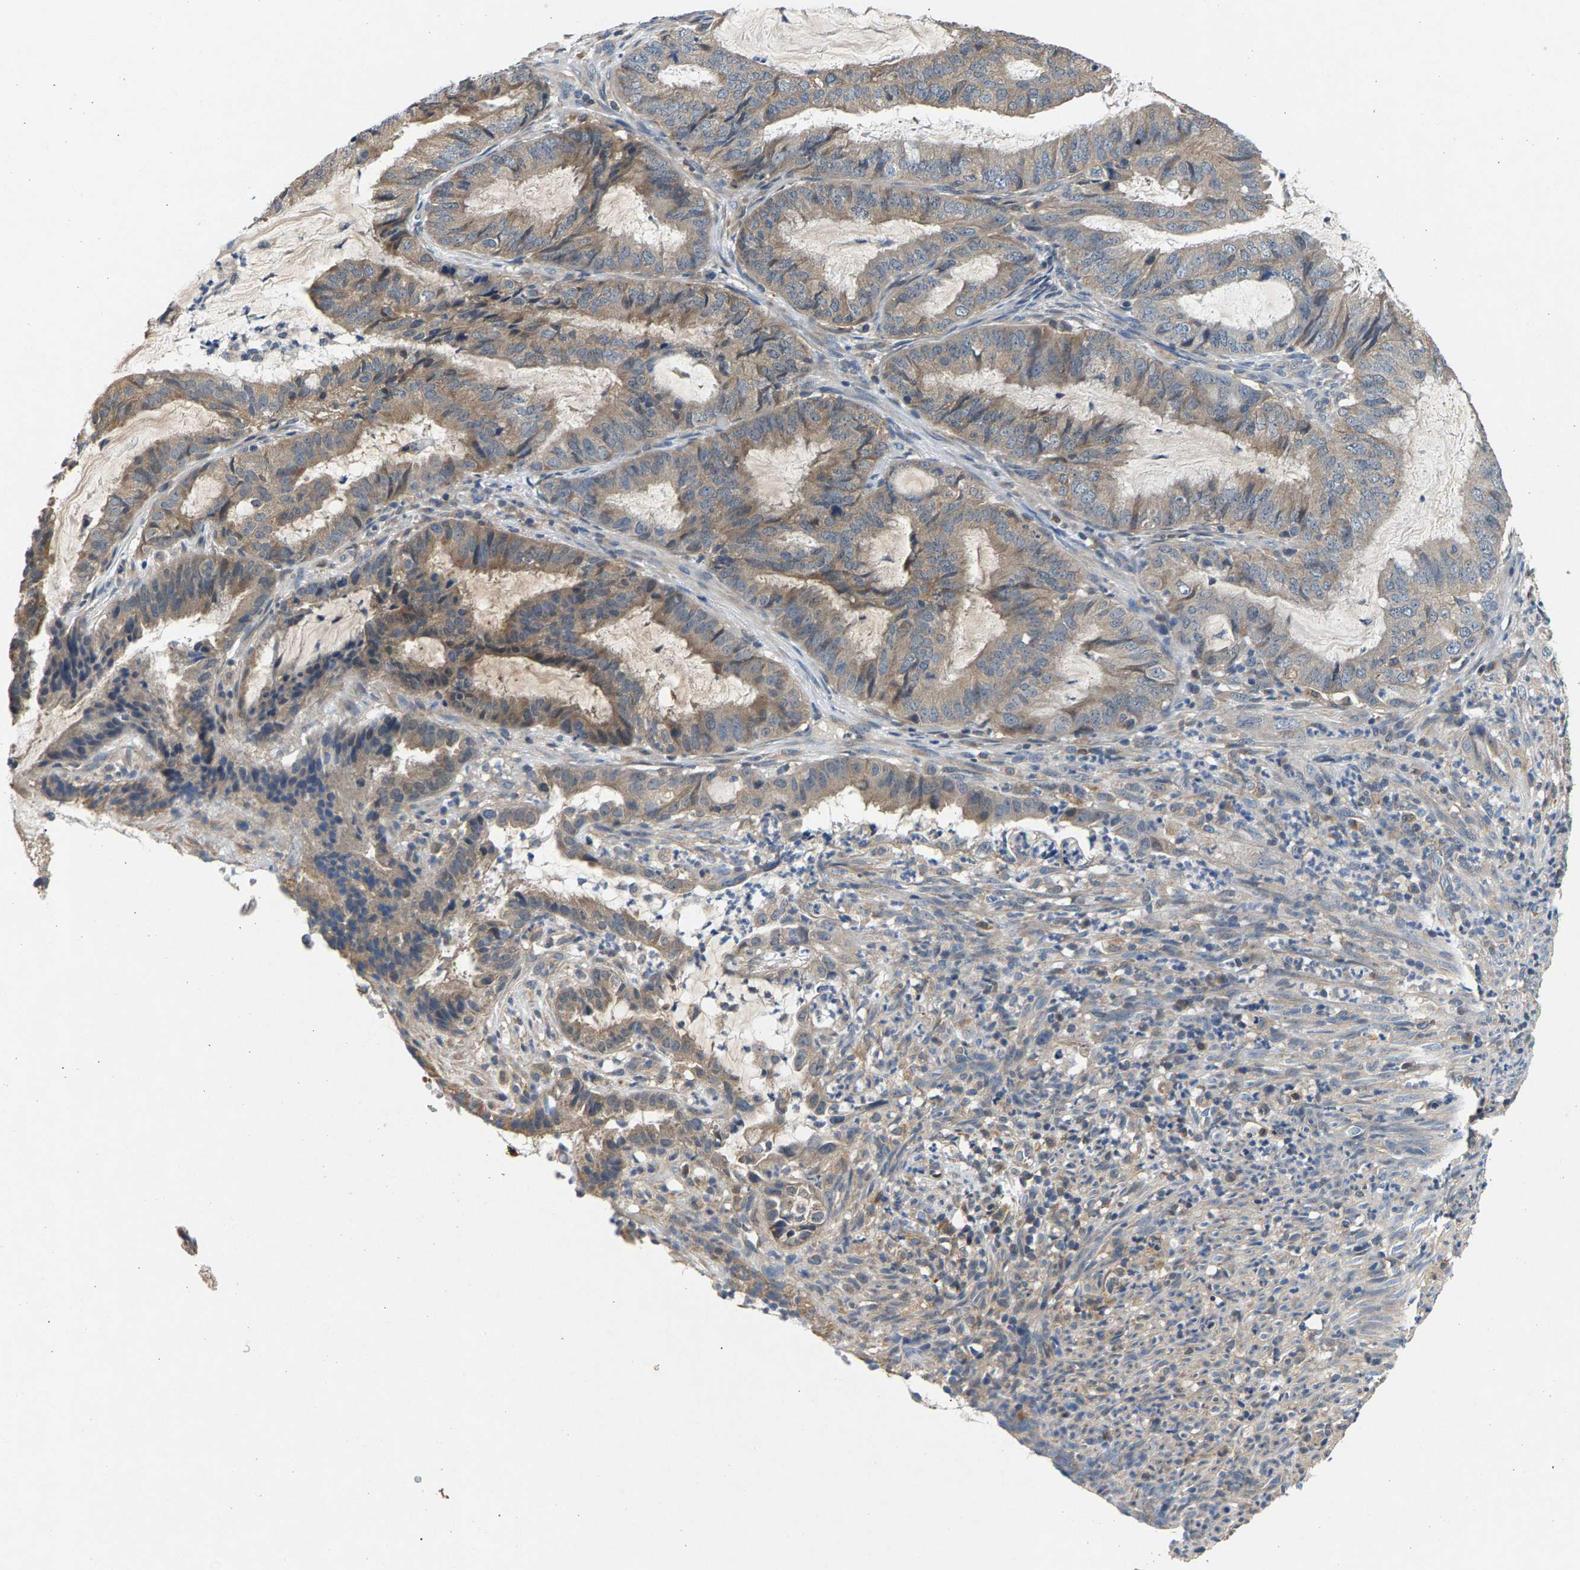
{"staining": {"intensity": "weak", "quantity": "25%-75%", "location": "cytoplasmic/membranous"}, "tissue": "endometrial cancer", "cell_type": "Tumor cells", "image_type": "cancer", "snomed": [{"axis": "morphology", "description": "Adenocarcinoma, NOS"}, {"axis": "topography", "description": "Endometrium"}], "caption": "Weak cytoplasmic/membranous expression for a protein is present in about 25%-75% of tumor cells of endometrial cancer using IHC.", "gene": "NT5C", "patient": {"sex": "female", "age": 51}}